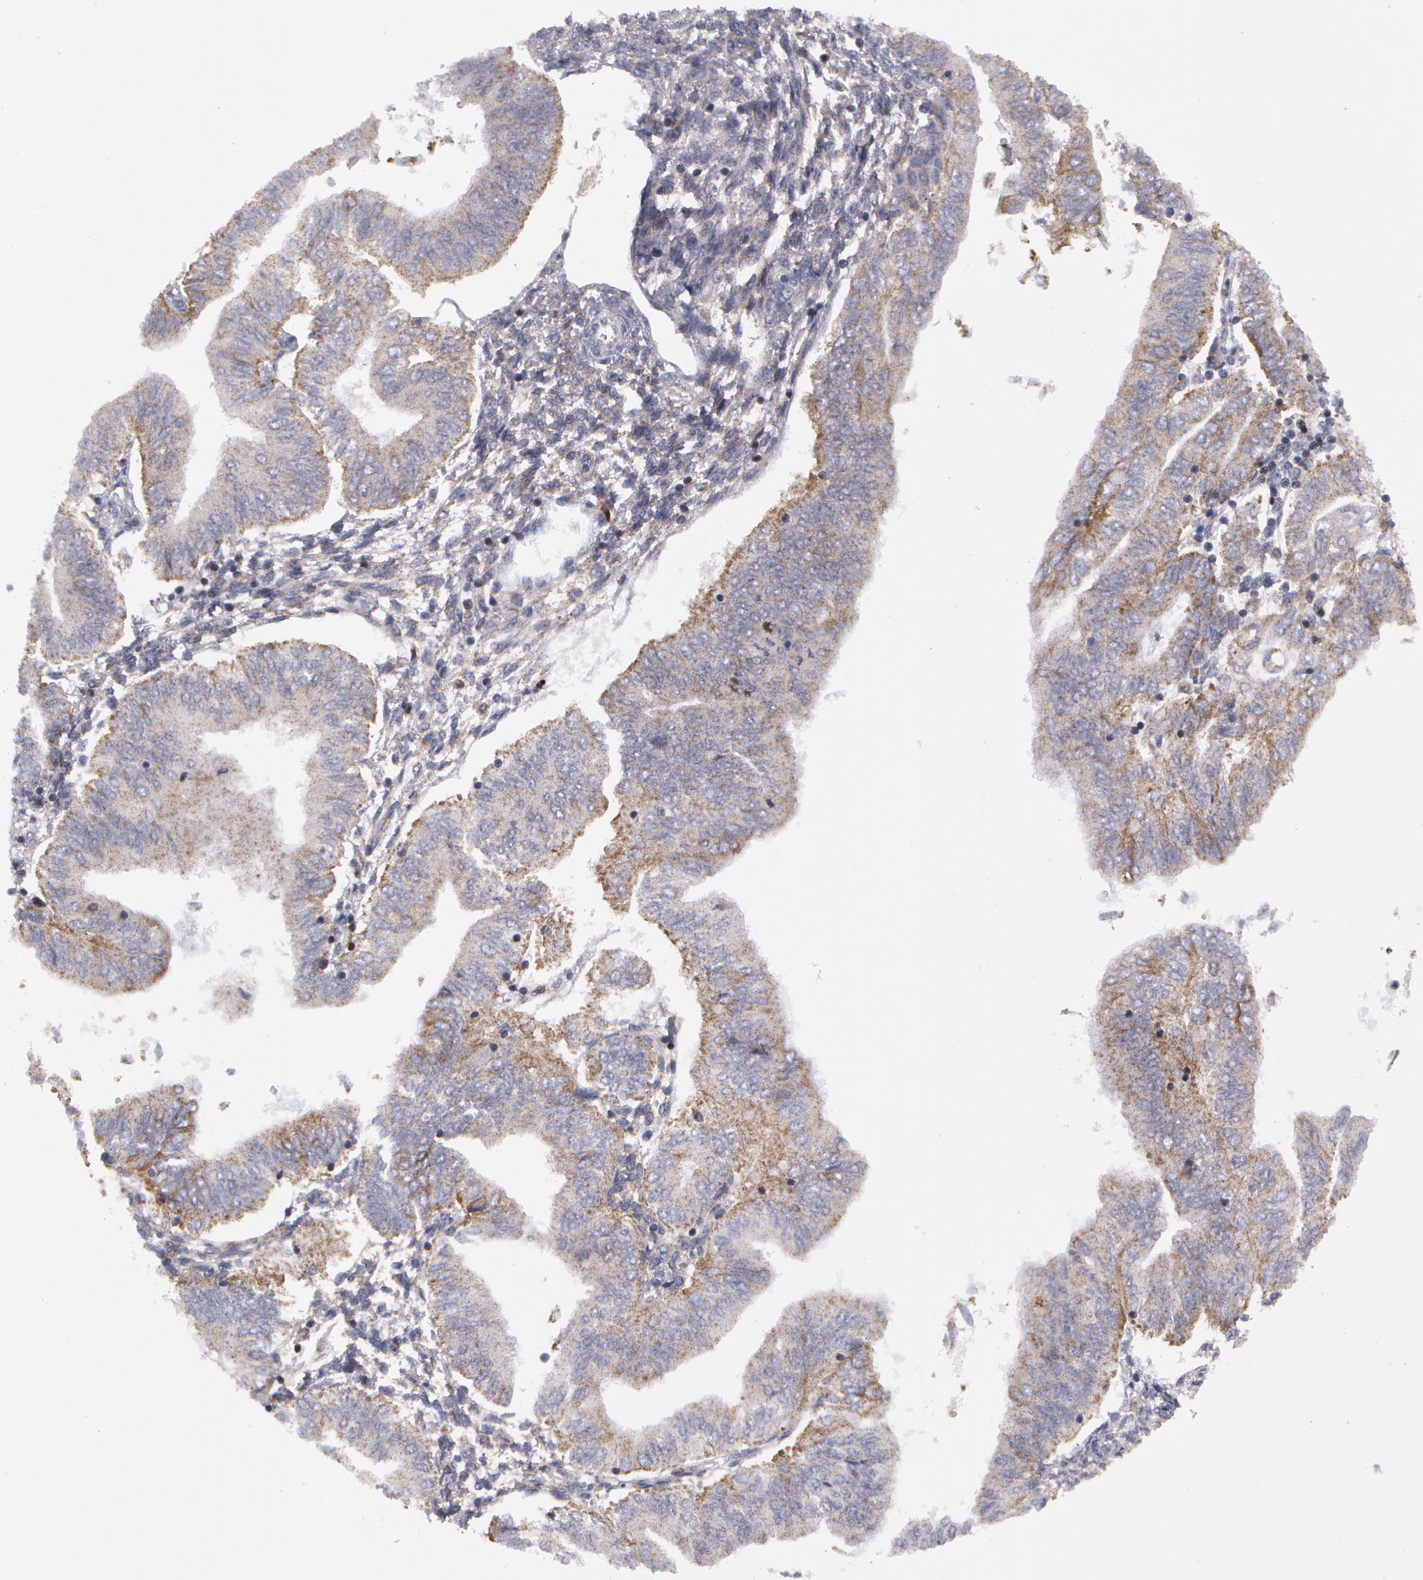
{"staining": {"intensity": "weak", "quantity": ">75%", "location": "cytoplasmic/membranous"}, "tissue": "endometrial cancer", "cell_type": "Tumor cells", "image_type": "cancer", "snomed": [{"axis": "morphology", "description": "Adenocarcinoma, NOS"}, {"axis": "topography", "description": "Endometrium"}], "caption": "Endometrial cancer stained with DAB IHC reveals low levels of weak cytoplasmic/membranous expression in approximately >75% of tumor cells.", "gene": "ERBB2", "patient": {"sex": "female", "age": 51}}